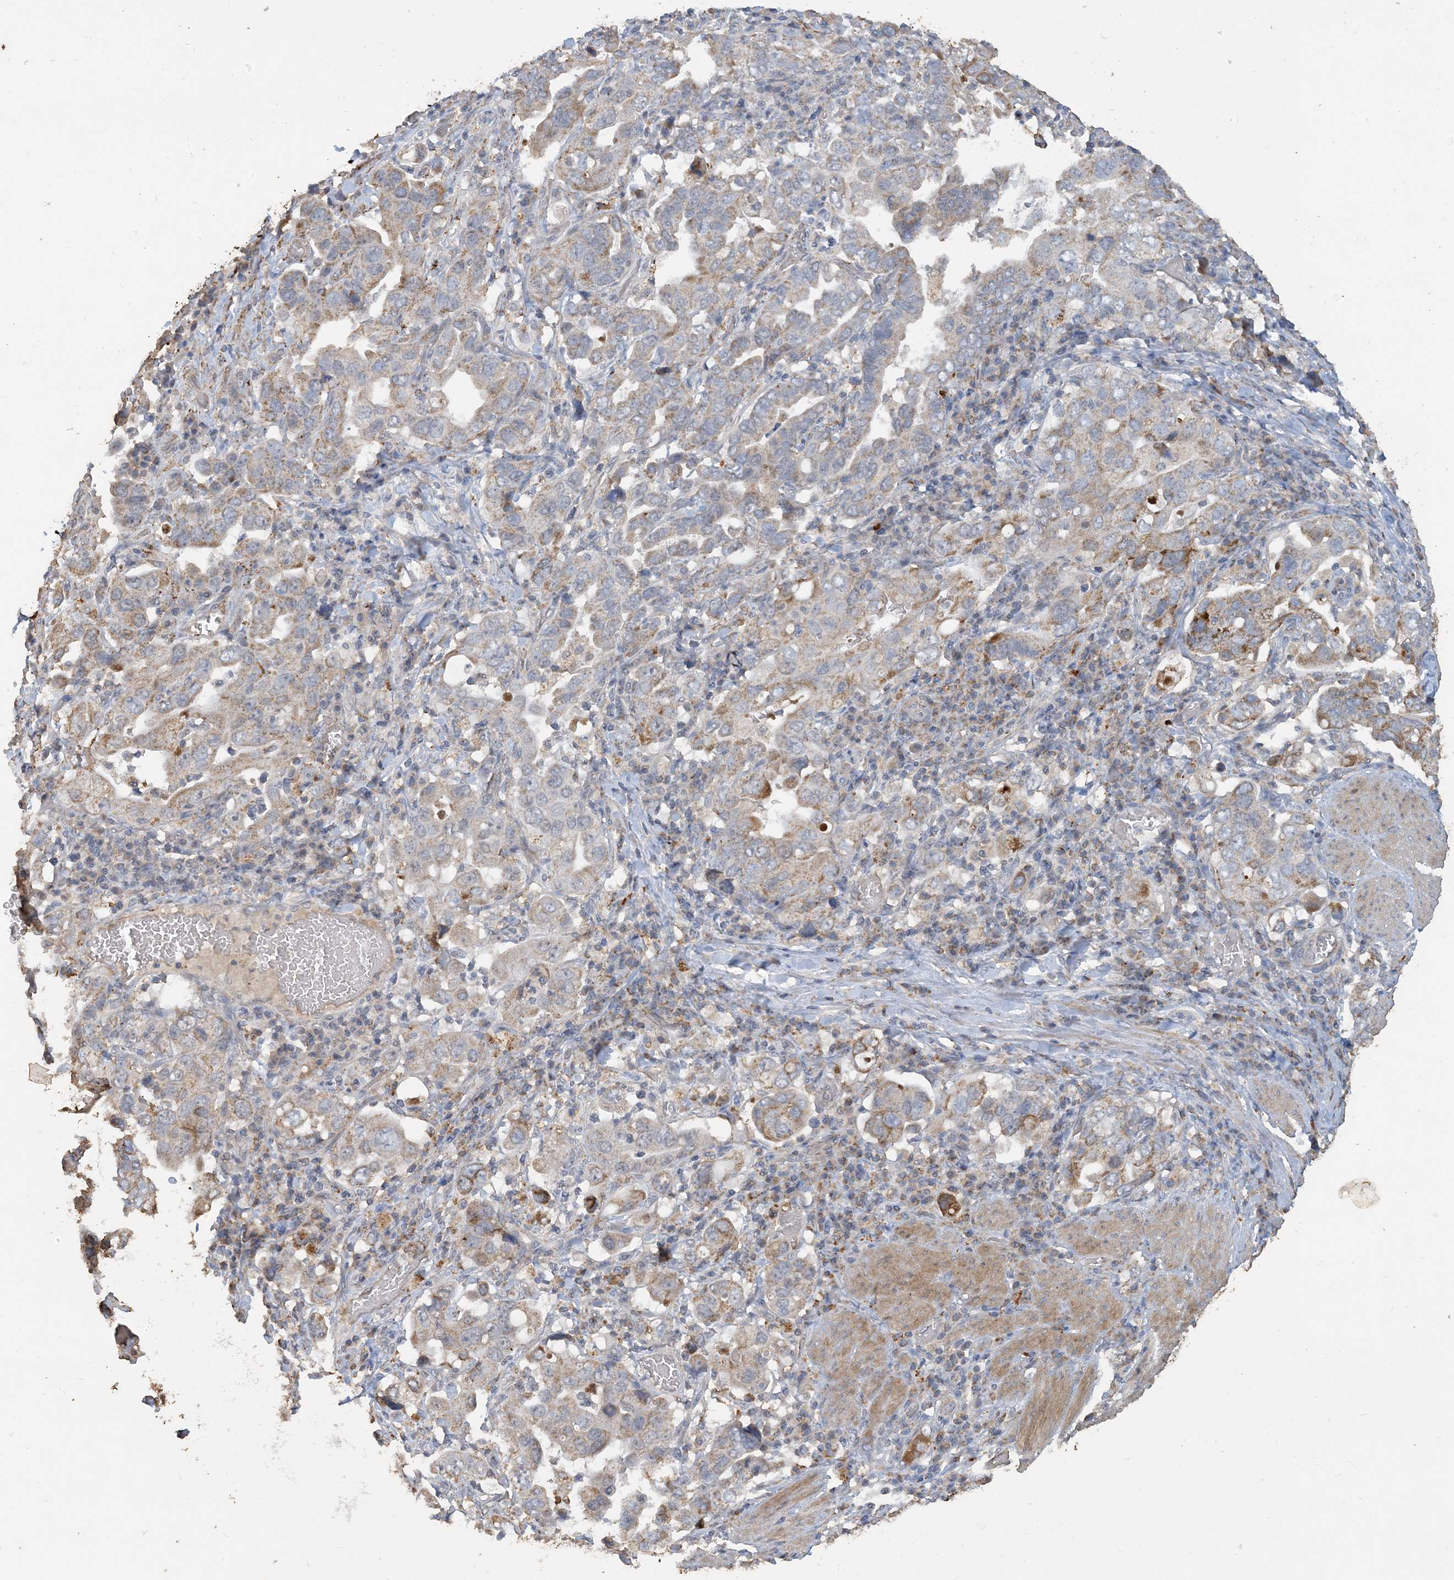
{"staining": {"intensity": "moderate", "quantity": "25%-75%", "location": "cytoplasmic/membranous"}, "tissue": "stomach cancer", "cell_type": "Tumor cells", "image_type": "cancer", "snomed": [{"axis": "morphology", "description": "Adenocarcinoma, NOS"}, {"axis": "topography", "description": "Stomach, upper"}], "caption": "Immunohistochemical staining of stomach cancer displays medium levels of moderate cytoplasmic/membranous protein expression in approximately 25%-75% of tumor cells.", "gene": "SFMBT2", "patient": {"sex": "male", "age": 62}}